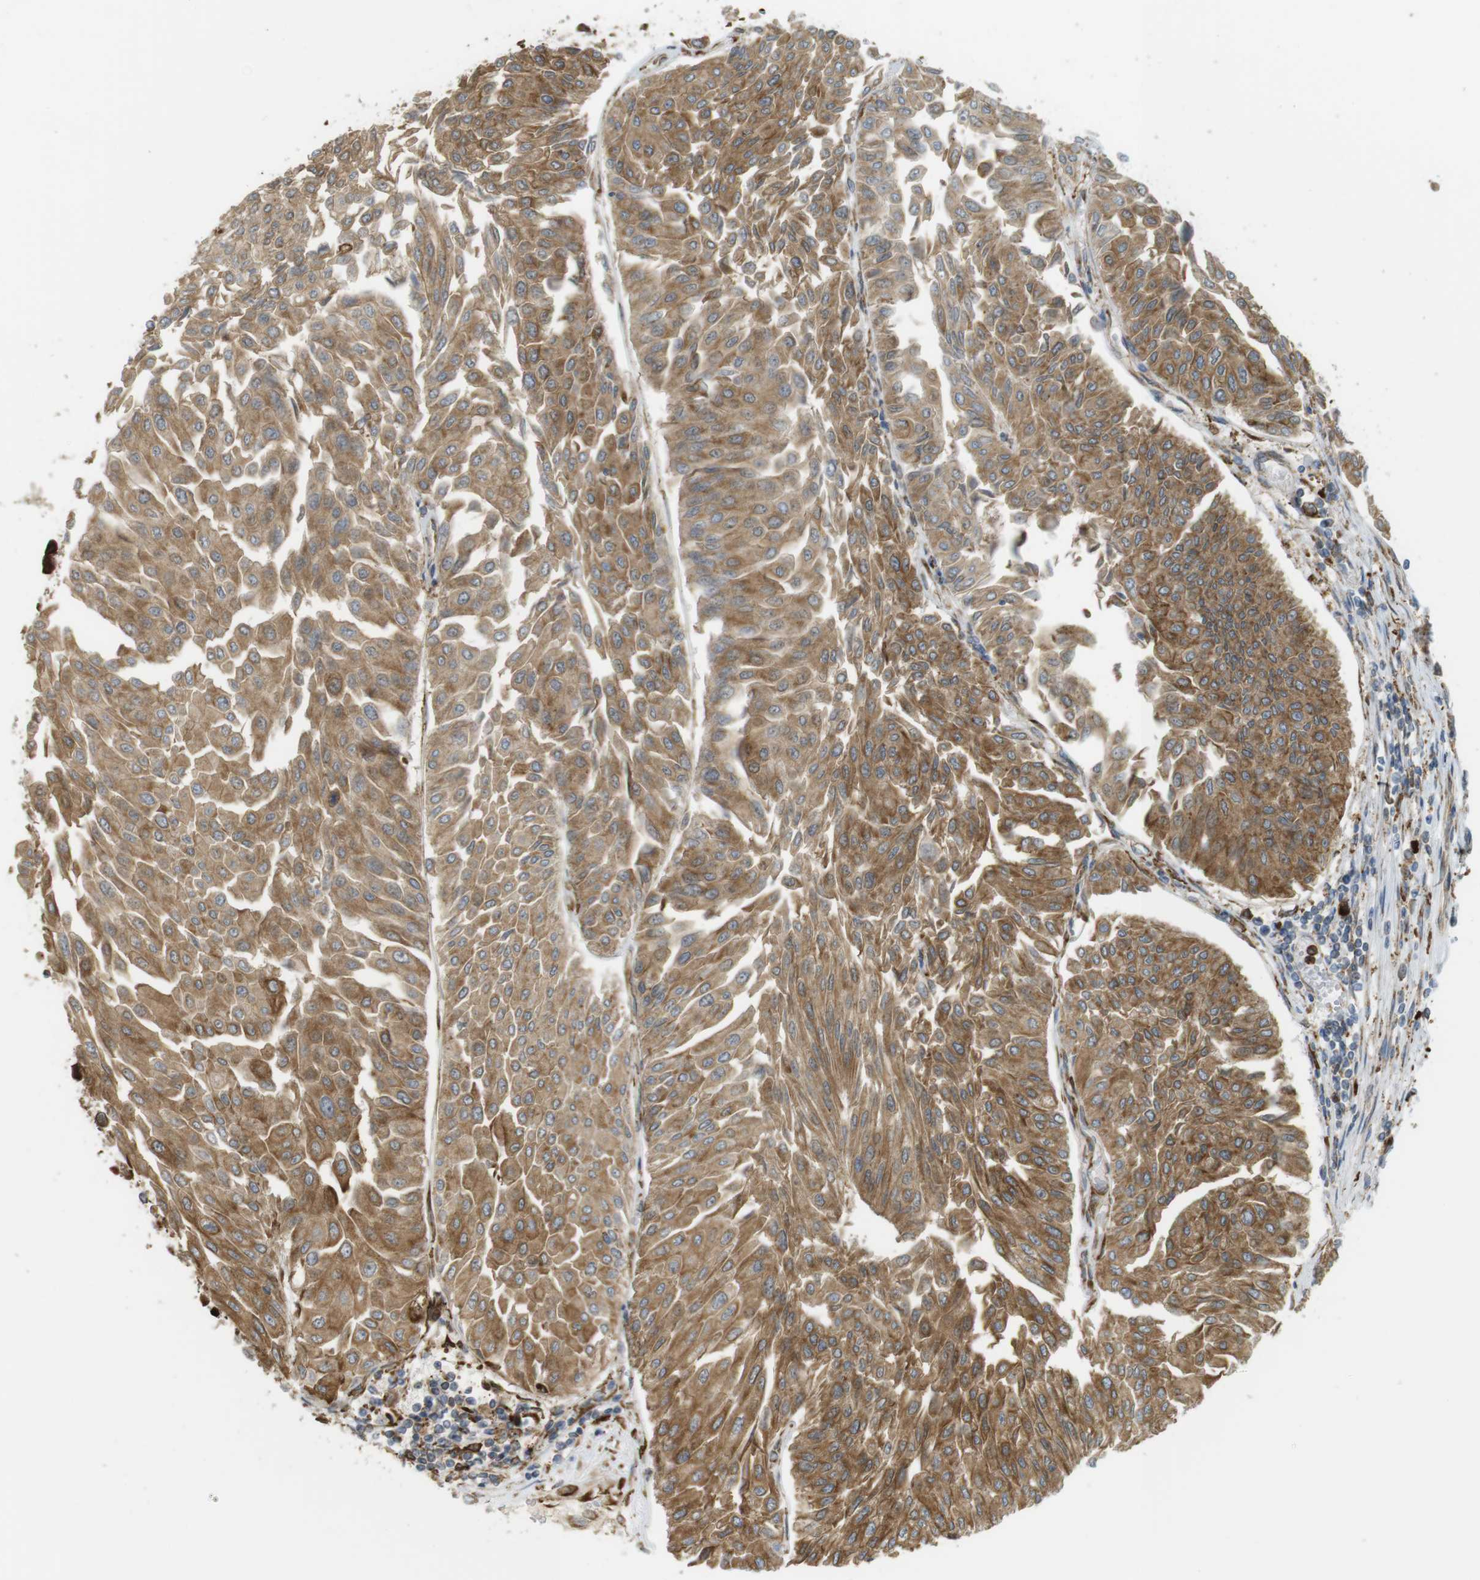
{"staining": {"intensity": "moderate", "quantity": ">75%", "location": "cytoplasmic/membranous"}, "tissue": "urothelial cancer", "cell_type": "Tumor cells", "image_type": "cancer", "snomed": [{"axis": "morphology", "description": "Urothelial carcinoma, Low grade"}, {"axis": "topography", "description": "Urinary bladder"}], "caption": "There is medium levels of moderate cytoplasmic/membranous expression in tumor cells of low-grade urothelial carcinoma, as demonstrated by immunohistochemical staining (brown color).", "gene": "MBOAT2", "patient": {"sex": "male", "age": 67}}